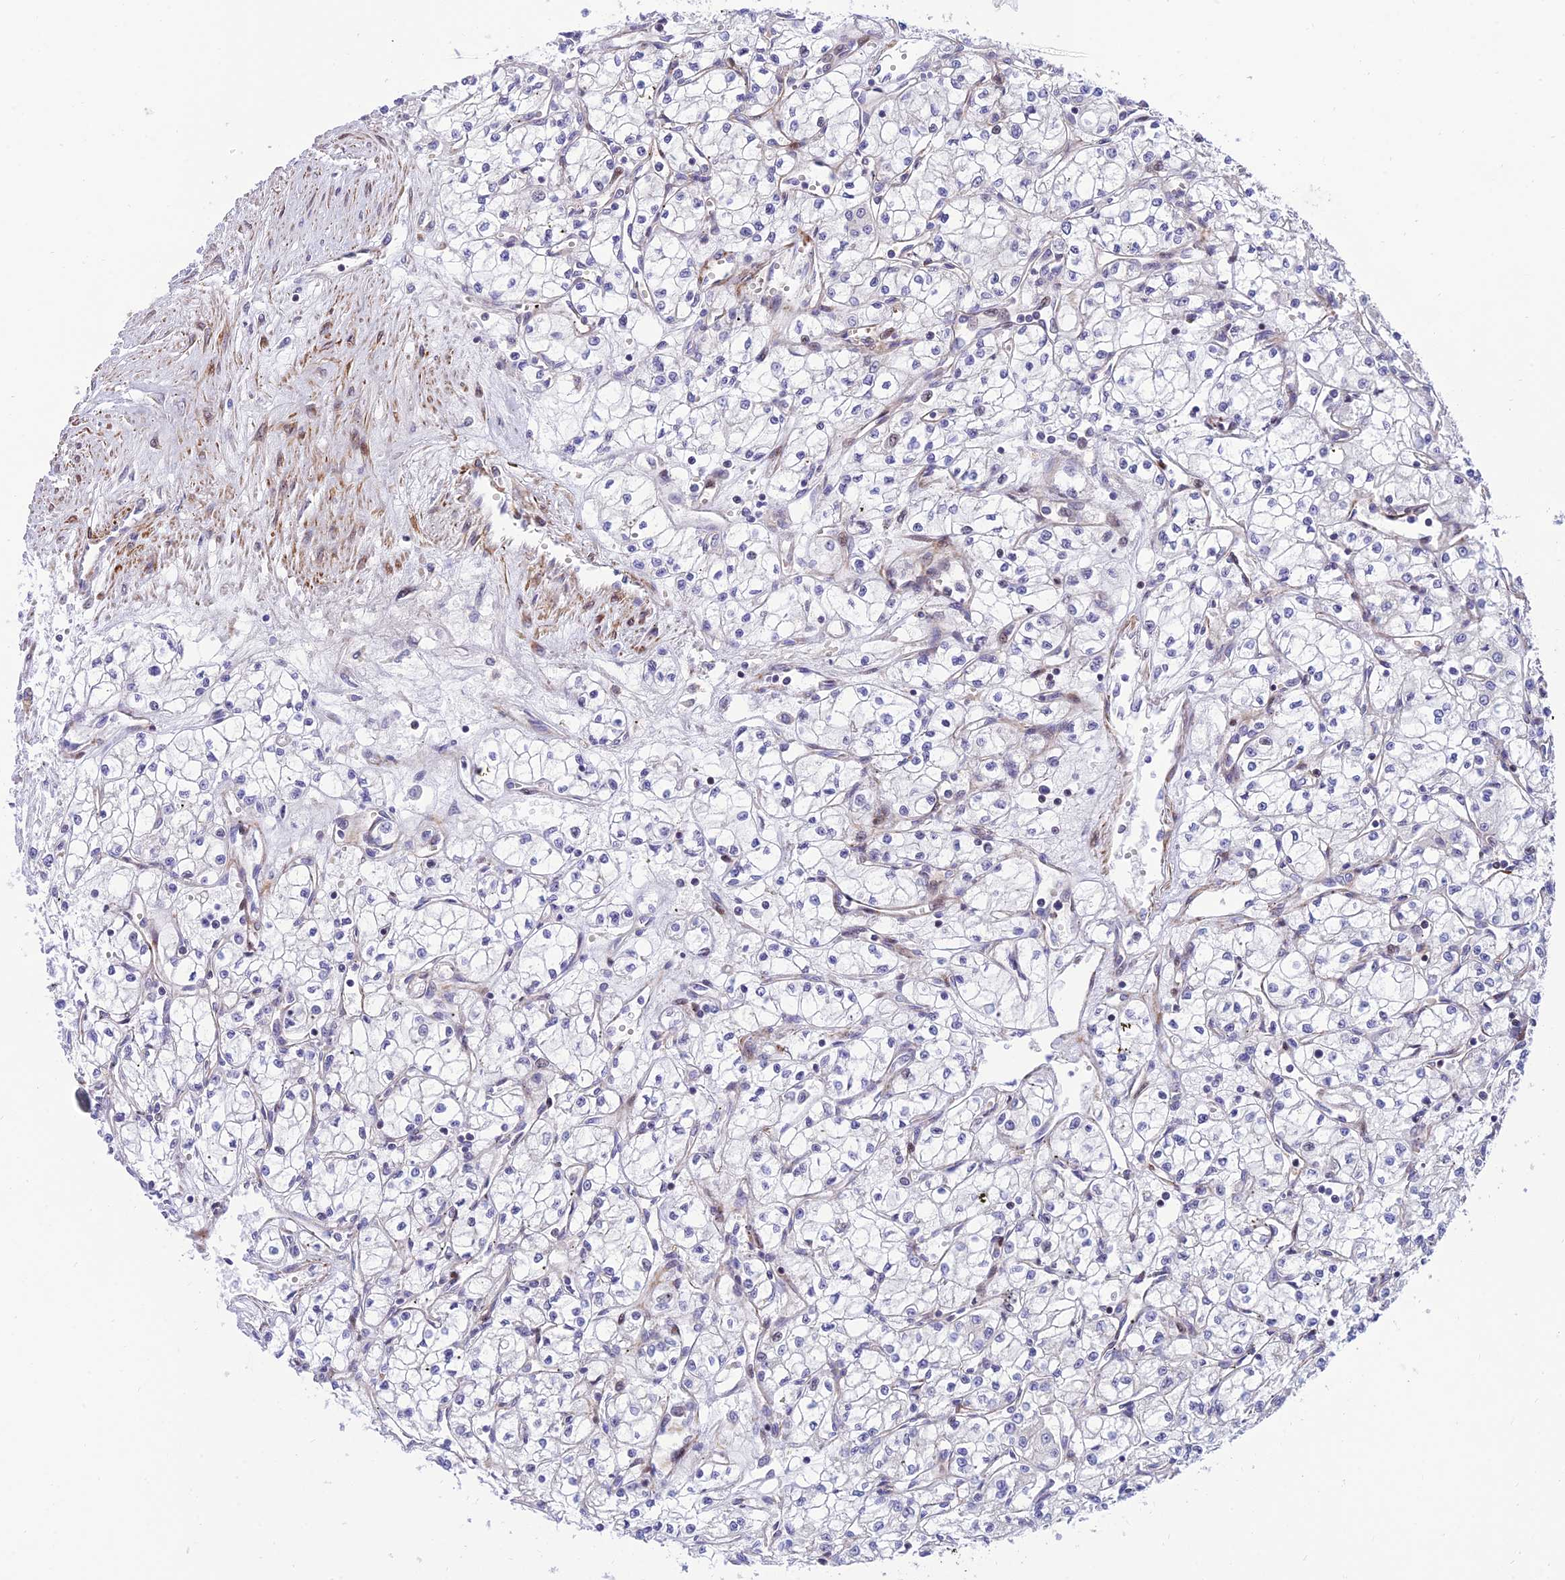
{"staining": {"intensity": "negative", "quantity": "none", "location": "none"}, "tissue": "renal cancer", "cell_type": "Tumor cells", "image_type": "cancer", "snomed": [{"axis": "morphology", "description": "Adenocarcinoma, NOS"}, {"axis": "topography", "description": "Kidney"}], "caption": "The histopathology image exhibits no significant positivity in tumor cells of adenocarcinoma (renal).", "gene": "KBTBD7", "patient": {"sex": "male", "age": 59}}